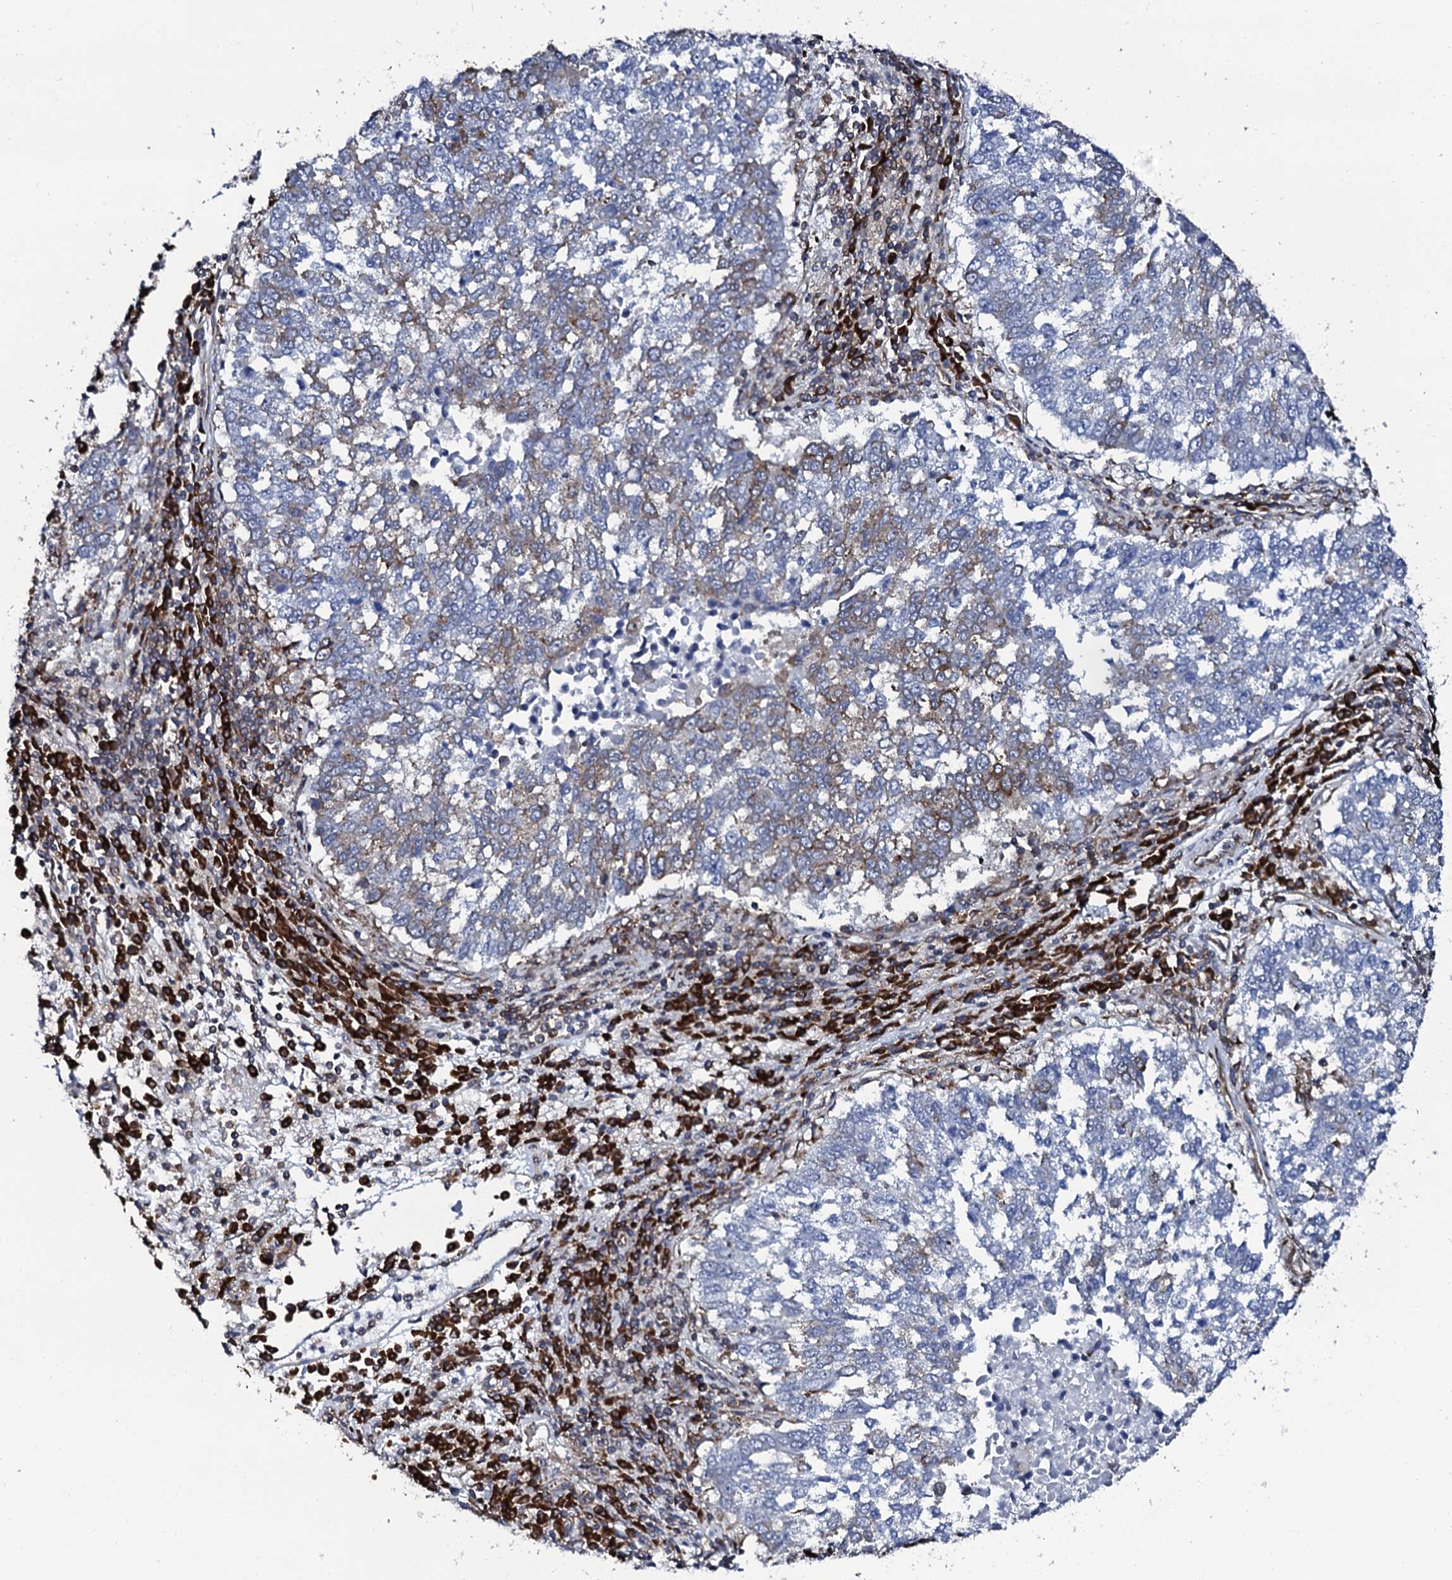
{"staining": {"intensity": "moderate", "quantity": "<25%", "location": "cytoplasmic/membranous"}, "tissue": "lung cancer", "cell_type": "Tumor cells", "image_type": "cancer", "snomed": [{"axis": "morphology", "description": "Squamous cell carcinoma, NOS"}, {"axis": "topography", "description": "Lung"}], "caption": "A histopathology image of human lung squamous cell carcinoma stained for a protein shows moderate cytoplasmic/membranous brown staining in tumor cells.", "gene": "SPTY2D1", "patient": {"sex": "male", "age": 73}}